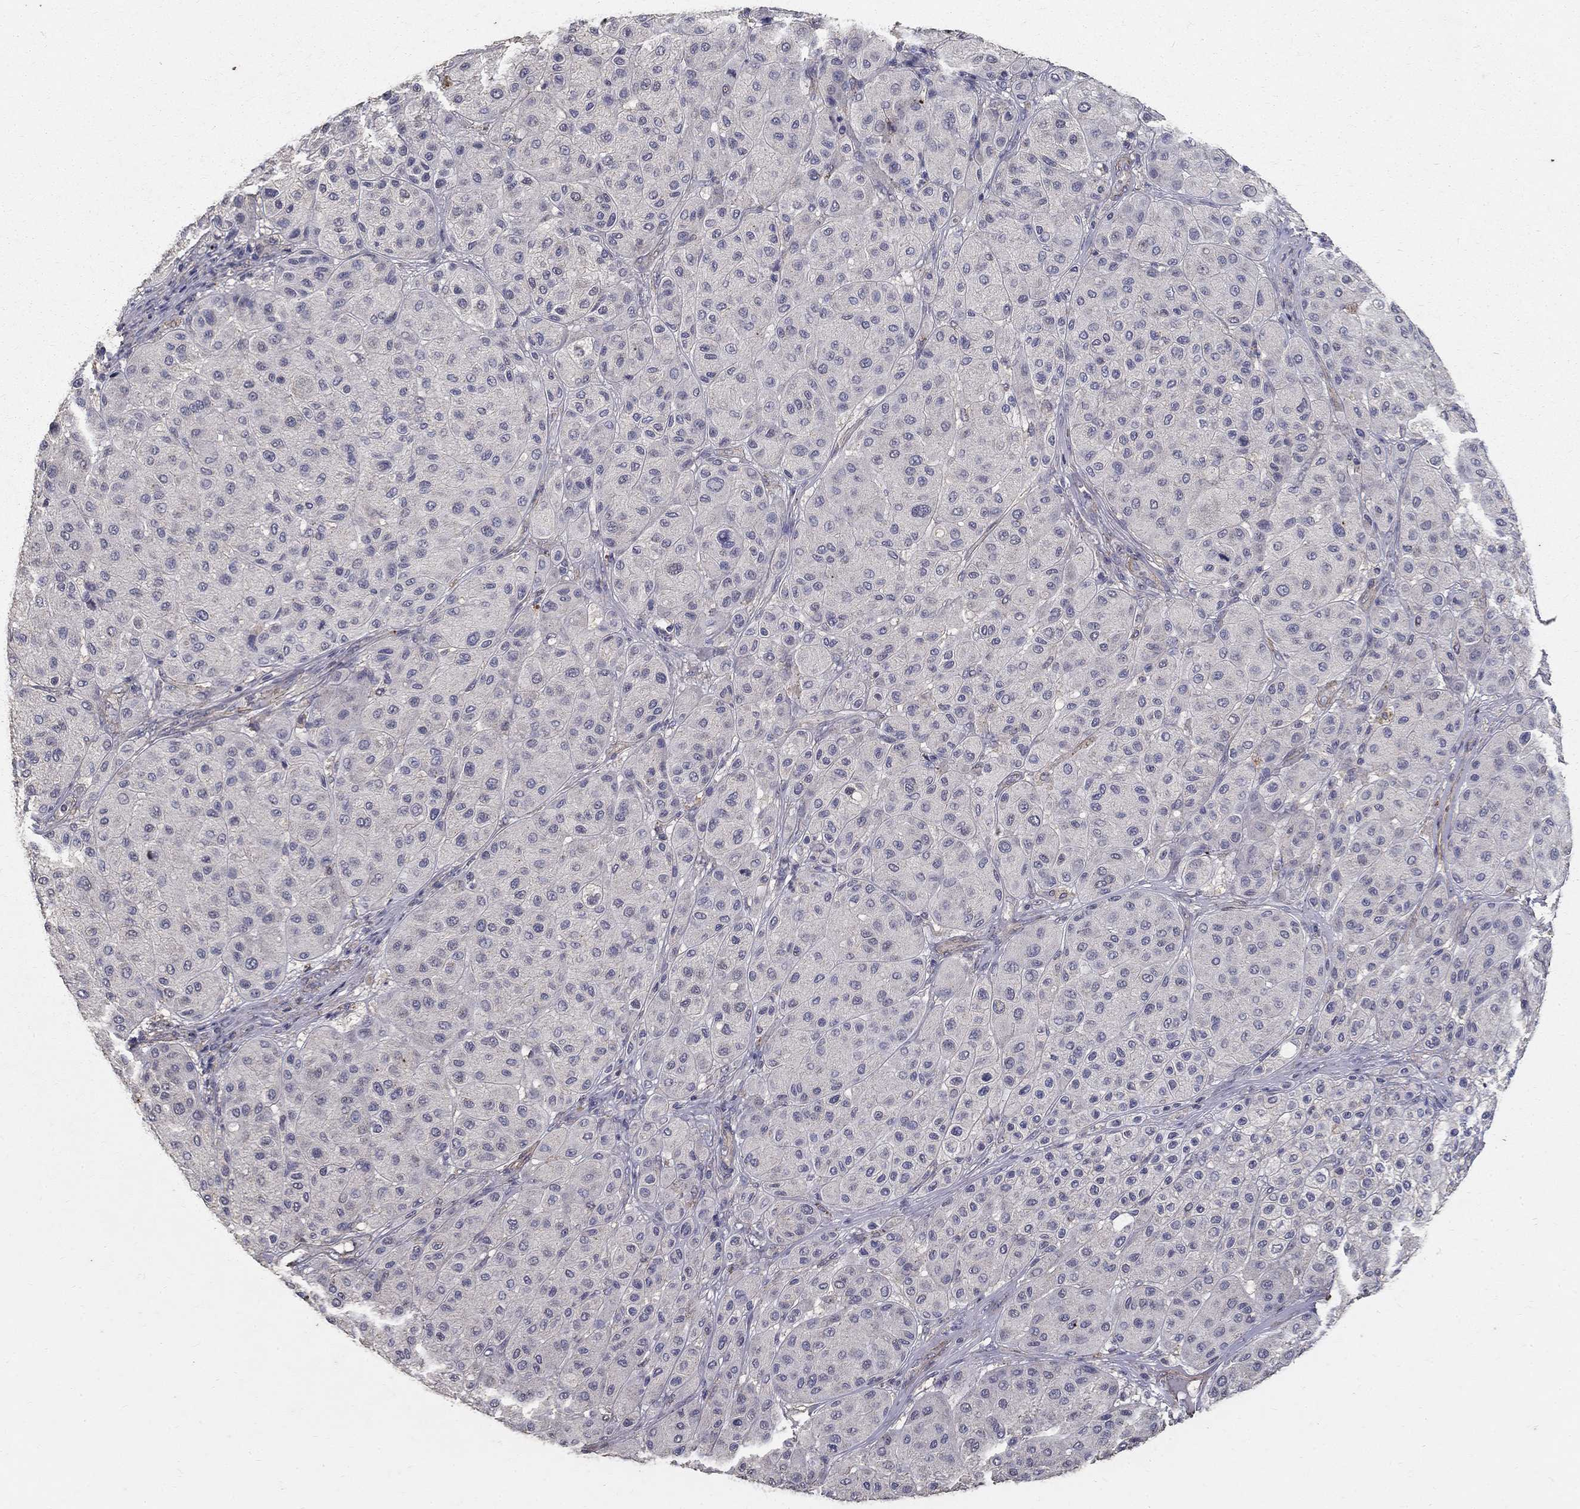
{"staining": {"intensity": "negative", "quantity": "none", "location": "none"}, "tissue": "melanoma", "cell_type": "Tumor cells", "image_type": "cancer", "snomed": [{"axis": "morphology", "description": "Malignant melanoma, Metastatic site"}, {"axis": "topography", "description": "Smooth muscle"}], "caption": "Malignant melanoma (metastatic site) was stained to show a protein in brown. There is no significant positivity in tumor cells.", "gene": "MPP2", "patient": {"sex": "male", "age": 41}}